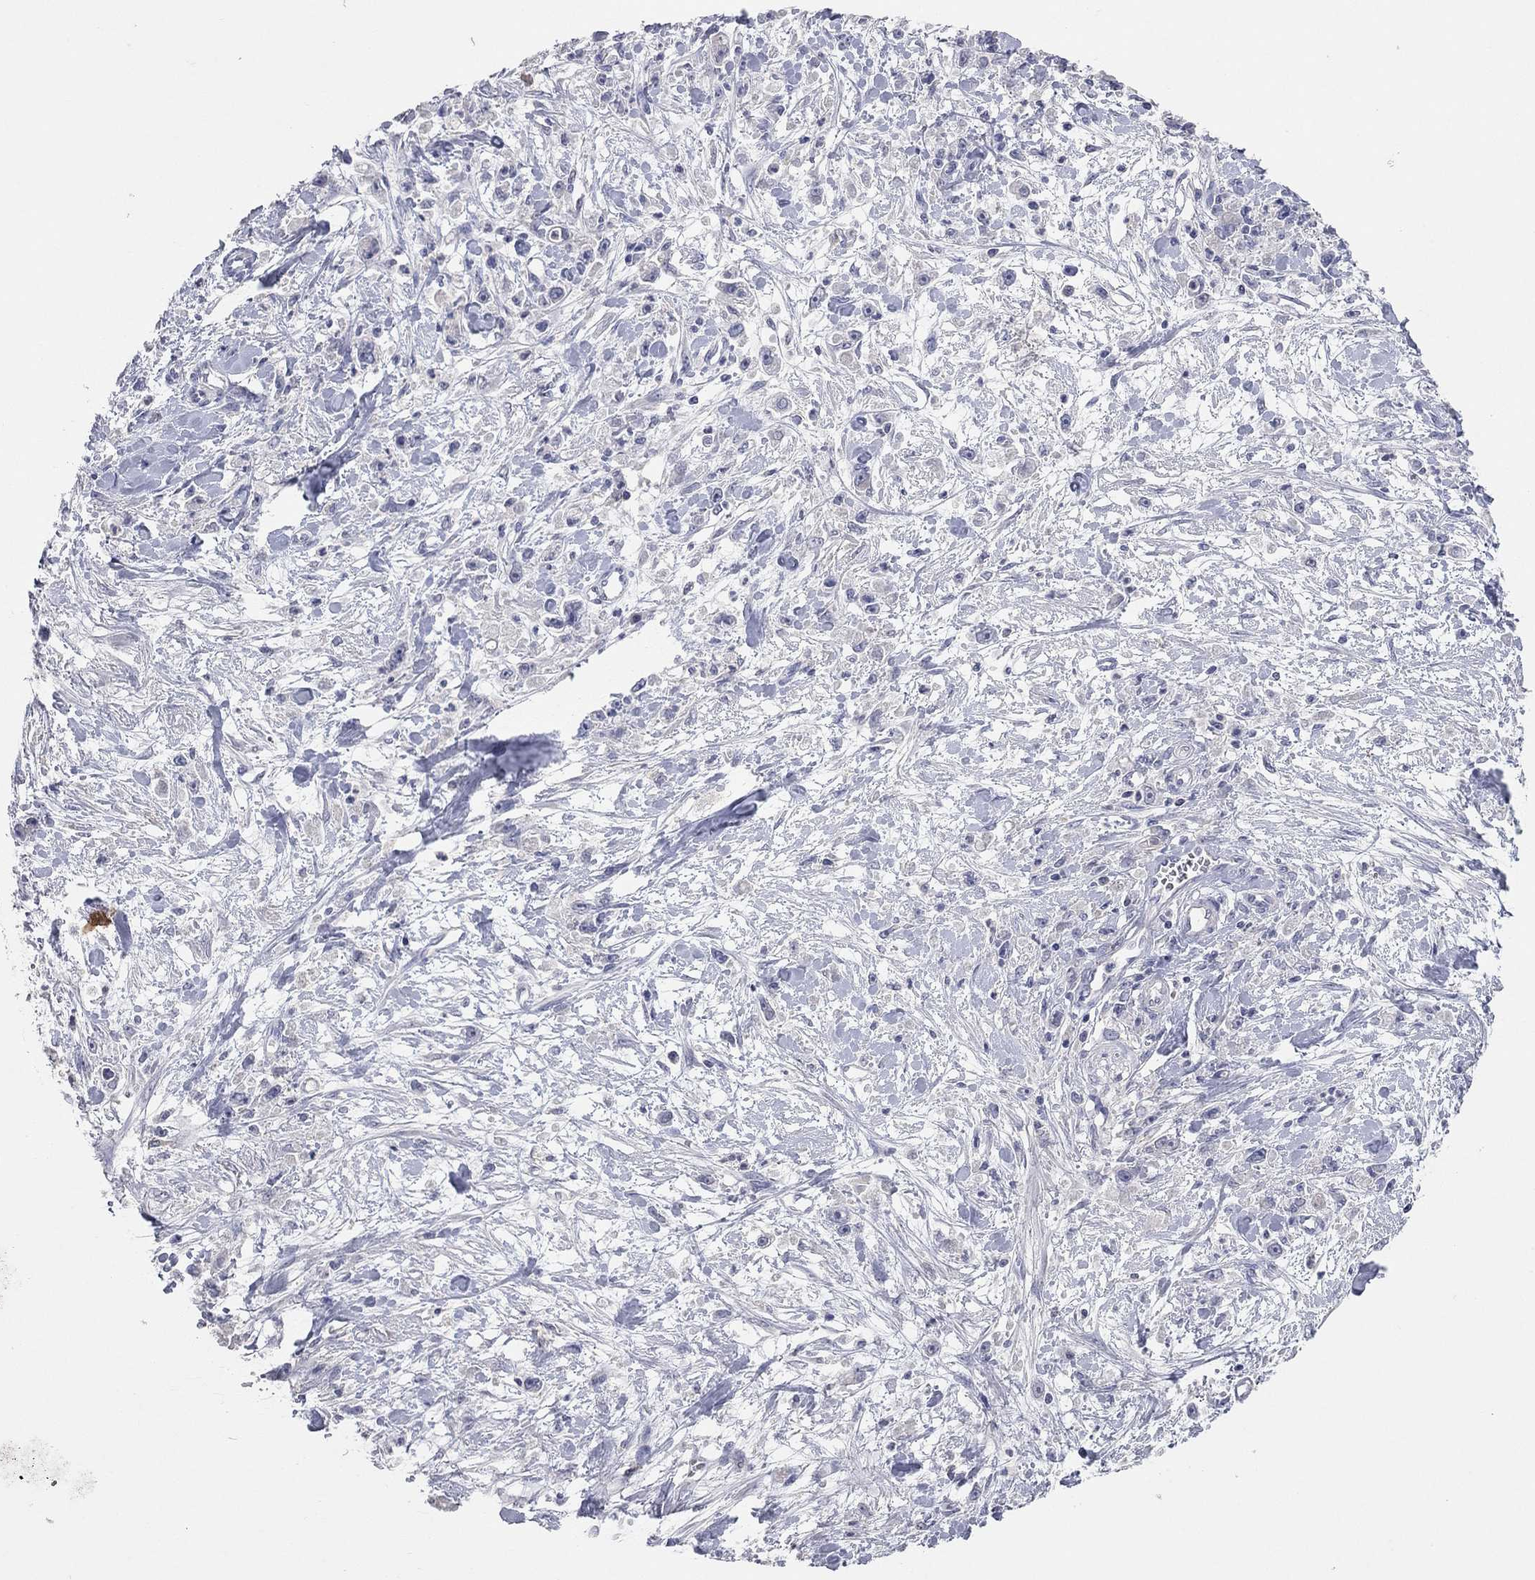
{"staining": {"intensity": "negative", "quantity": "none", "location": "none"}, "tissue": "stomach cancer", "cell_type": "Tumor cells", "image_type": "cancer", "snomed": [{"axis": "morphology", "description": "Adenocarcinoma, NOS"}, {"axis": "topography", "description": "Stomach"}], "caption": "Tumor cells show no significant positivity in adenocarcinoma (stomach). (DAB (3,3'-diaminobenzidine) immunohistochemistry (IHC) visualized using brightfield microscopy, high magnification).", "gene": "MMP13", "patient": {"sex": "female", "age": 59}}